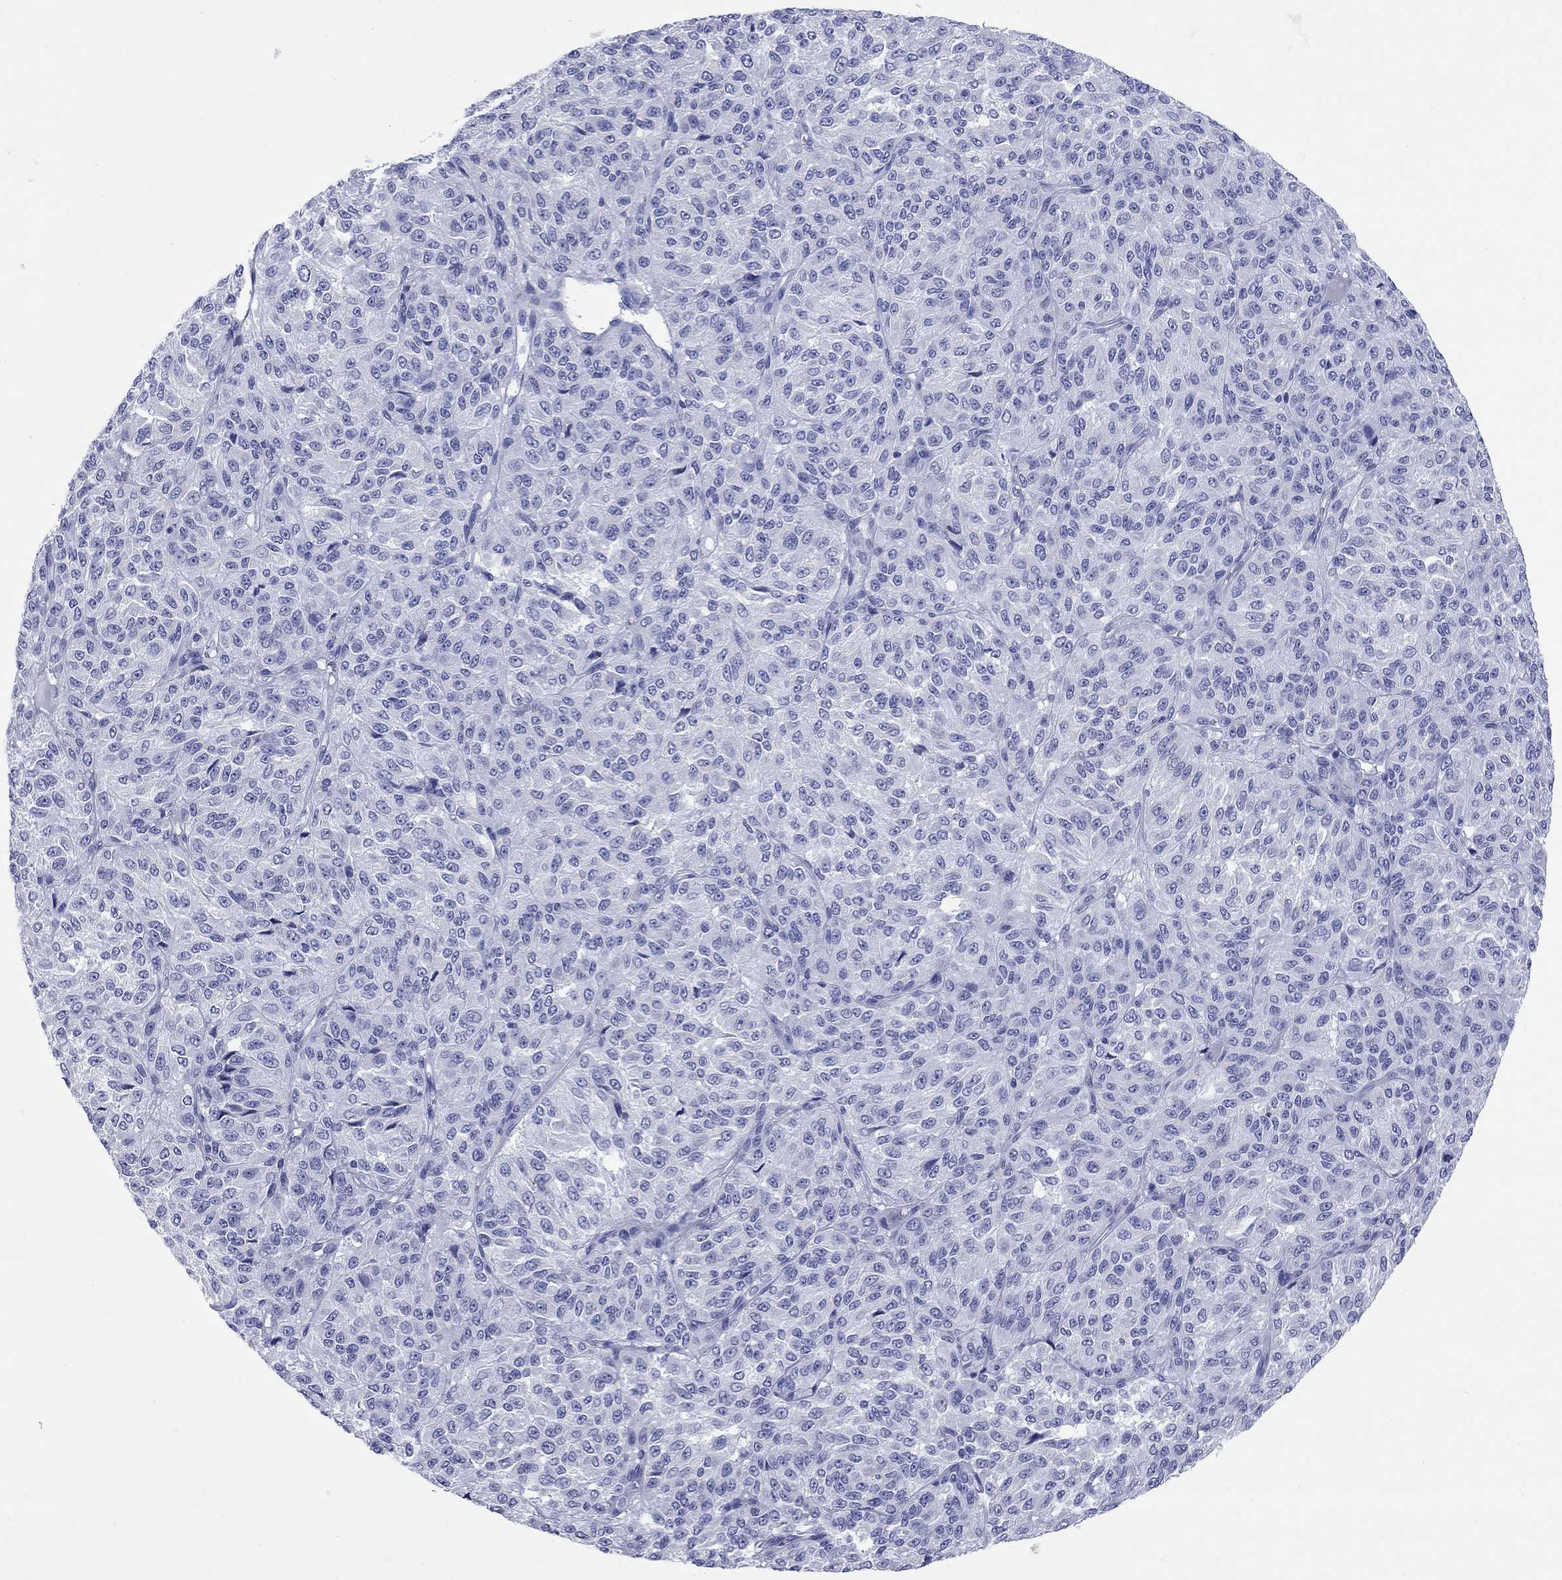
{"staining": {"intensity": "negative", "quantity": "none", "location": "none"}, "tissue": "melanoma", "cell_type": "Tumor cells", "image_type": "cancer", "snomed": [{"axis": "morphology", "description": "Malignant melanoma, Metastatic site"}, {"axis": "topography", "description": "Brain"}], "caption": "IHC photomicrograph of neoplastic tissue: melanoma stained with DAB (3,3'-diaminobenzidine) shows no significant protein expression in tumor cells.", "gene": "CCNA1", "patient": {"sex": "female", "age": 56}}